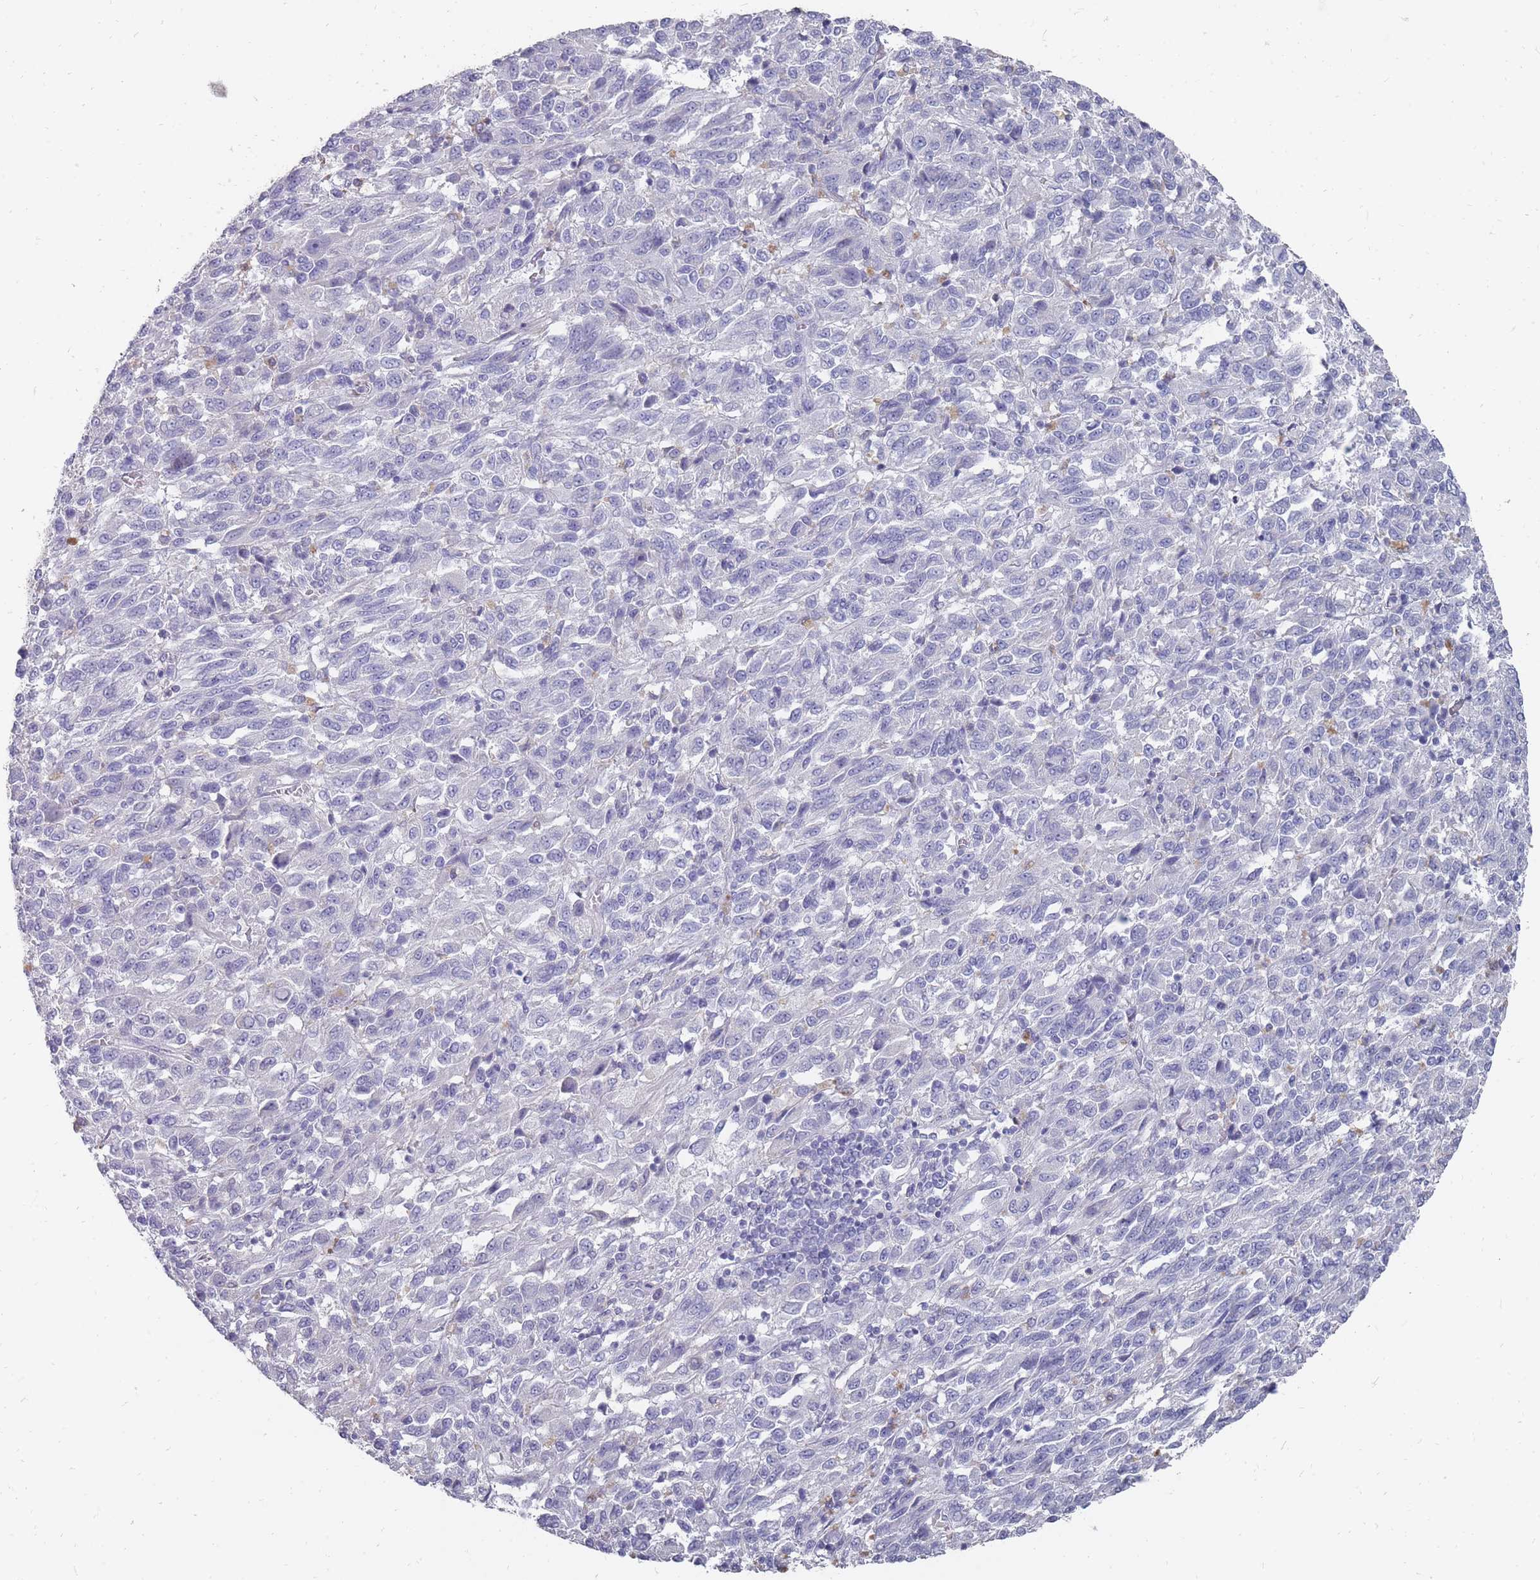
{"staining": {"intensity": "negative", "quantity": "none", "location": "none"}, "tissue": "melanoma", "cell_type": "Tumor cells", "image_type": "cancer", "snomed": [{"axis": "morphology", "description": "Malignant melanoma, Metastatic site"}, {"axis": "topography", "description": "Lung"}], "caption": "The micrograph exhibits no significant staining in tumor cells of melanoma.", "gene": "OTULINL", "patient": {"sex": "male", "age": 64}}